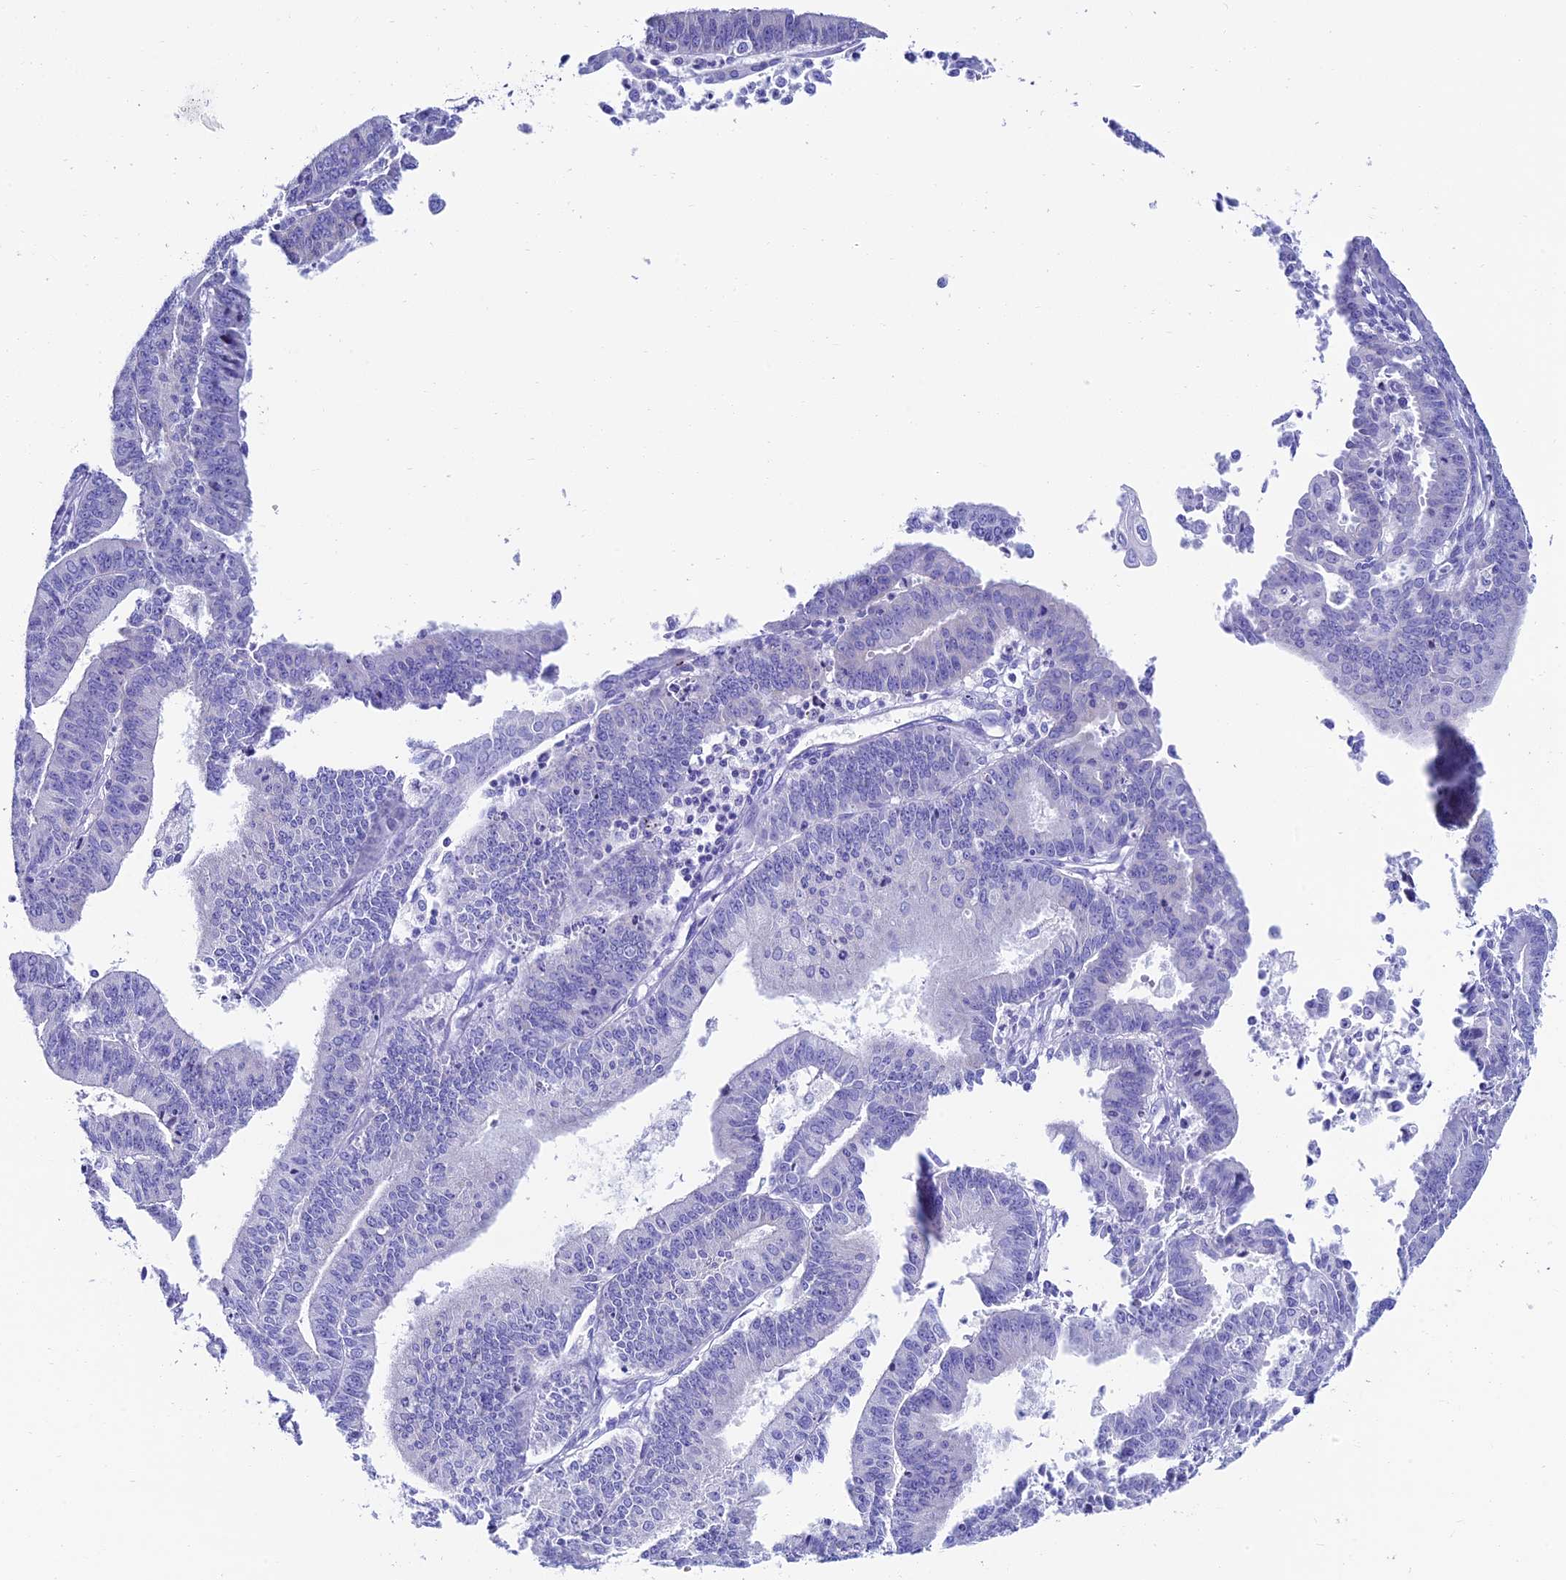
{"staining": {"intensity": "negative", "quantity": "none", "location": "none"}, "tissue": "endometrial cancer", "cell_type": "Tumor cells", "image_type": "cancer", "snomed": [{"axis": "morphology", "description": "Adenocarcinoma, NOS"}, {"axis": "topography", "description": "Endometrium"}], "caption": "Human endometrial cancer stained for a protein using immunohistochemistry reveals no positivity in tumor cells.", "gene": "REEP4", "patient": {"sex": "female", "age": 73}}